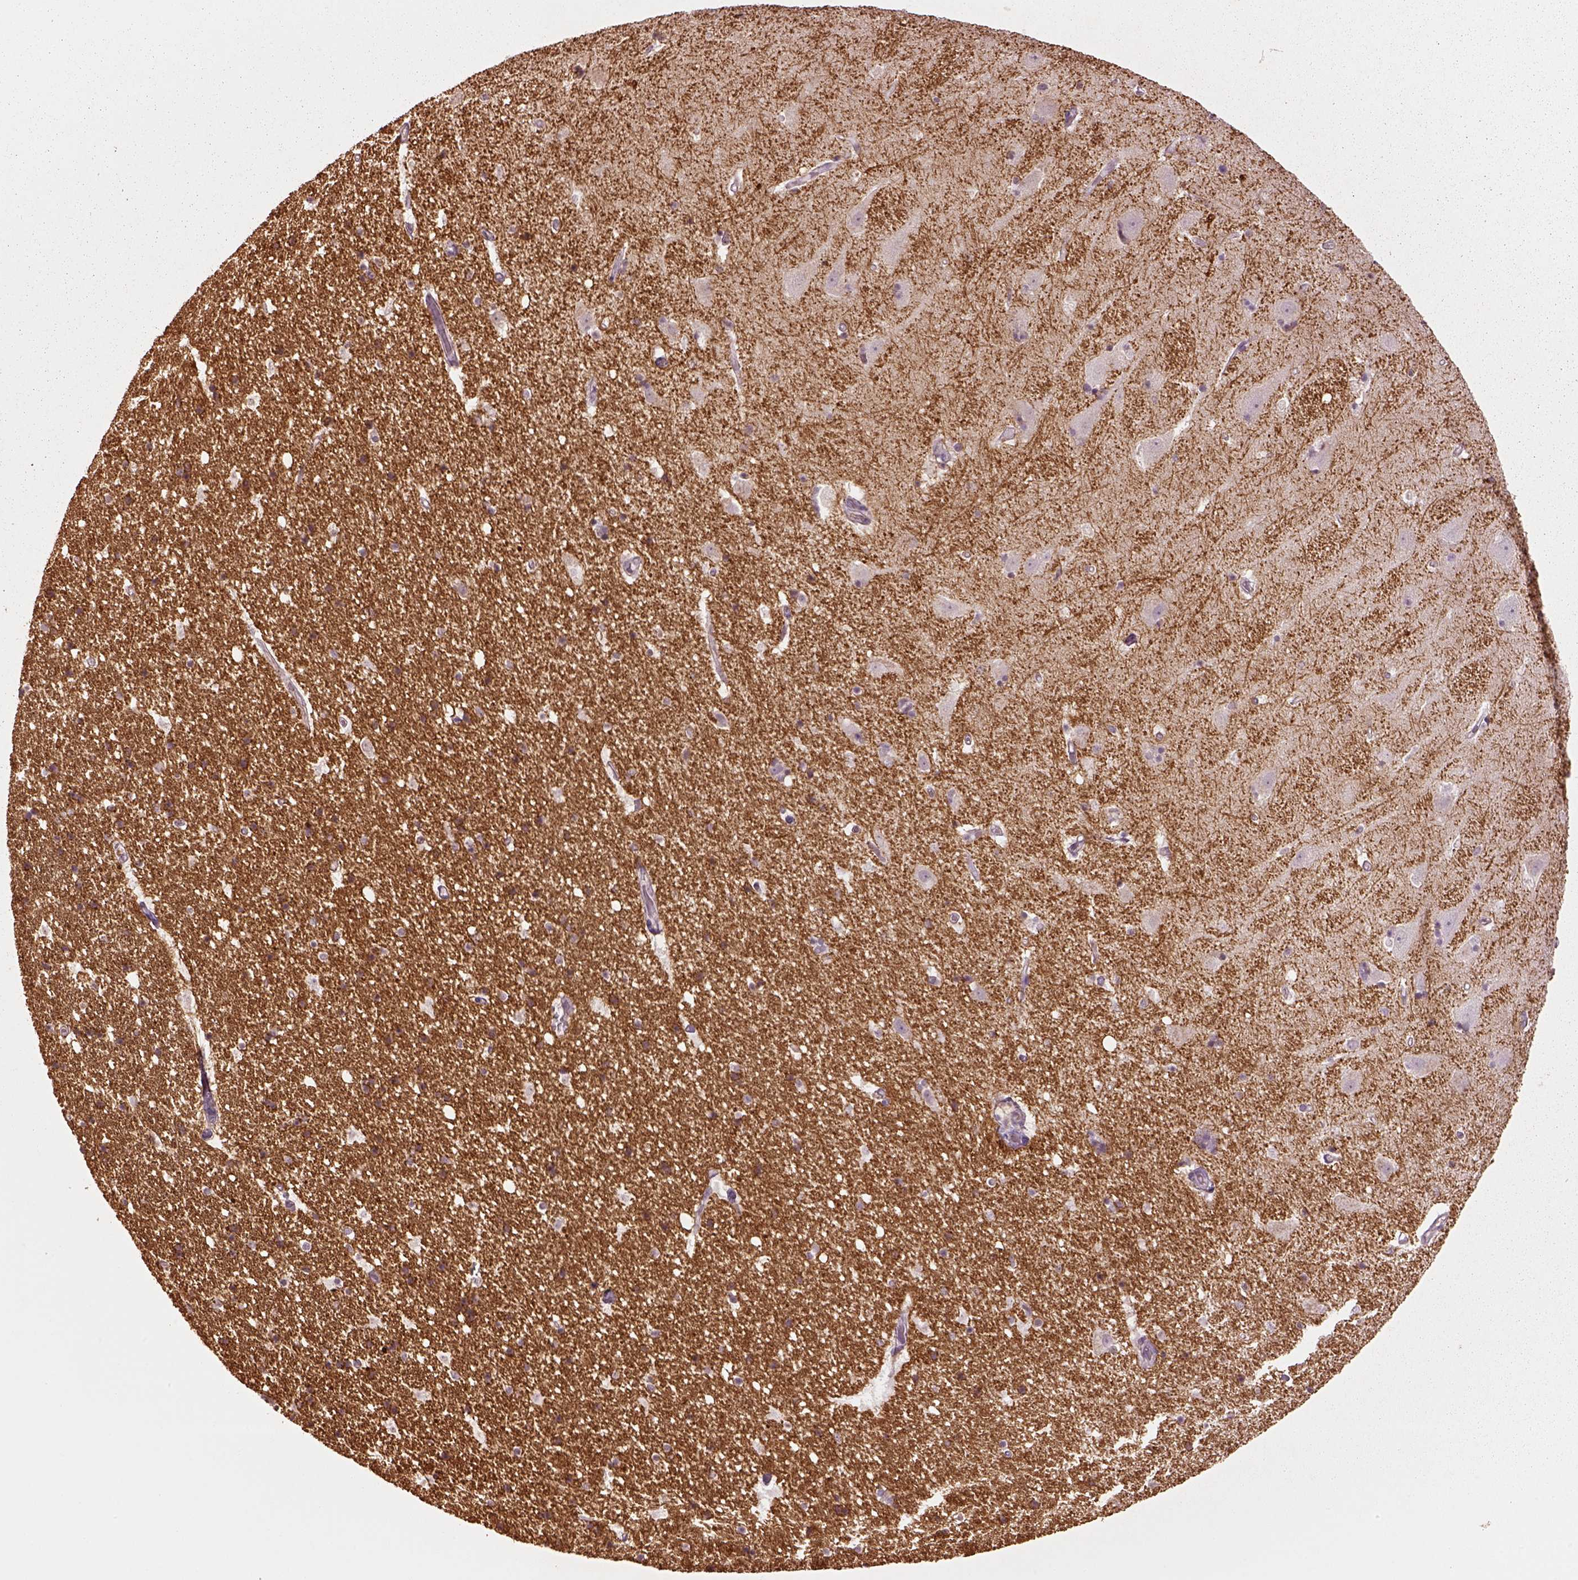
{"staining": {"intensity": "negative", "quantity": "none", "location": "none"}, "tissue": "hippocampus", "cell_type": "Glial cells", "image_type": "normal", "snomed": [{"axis": "morphology", "description": "Normal tissue, NOS"}, {"axis": "topography", "description": "Hippocampus"}], "caption": "A photomicrograph of hippocampus stained for a protein exhibits no brown staining in glial cells.", "gene": "KCNIP3", "patient": {"sex": "male", "age": 49}}